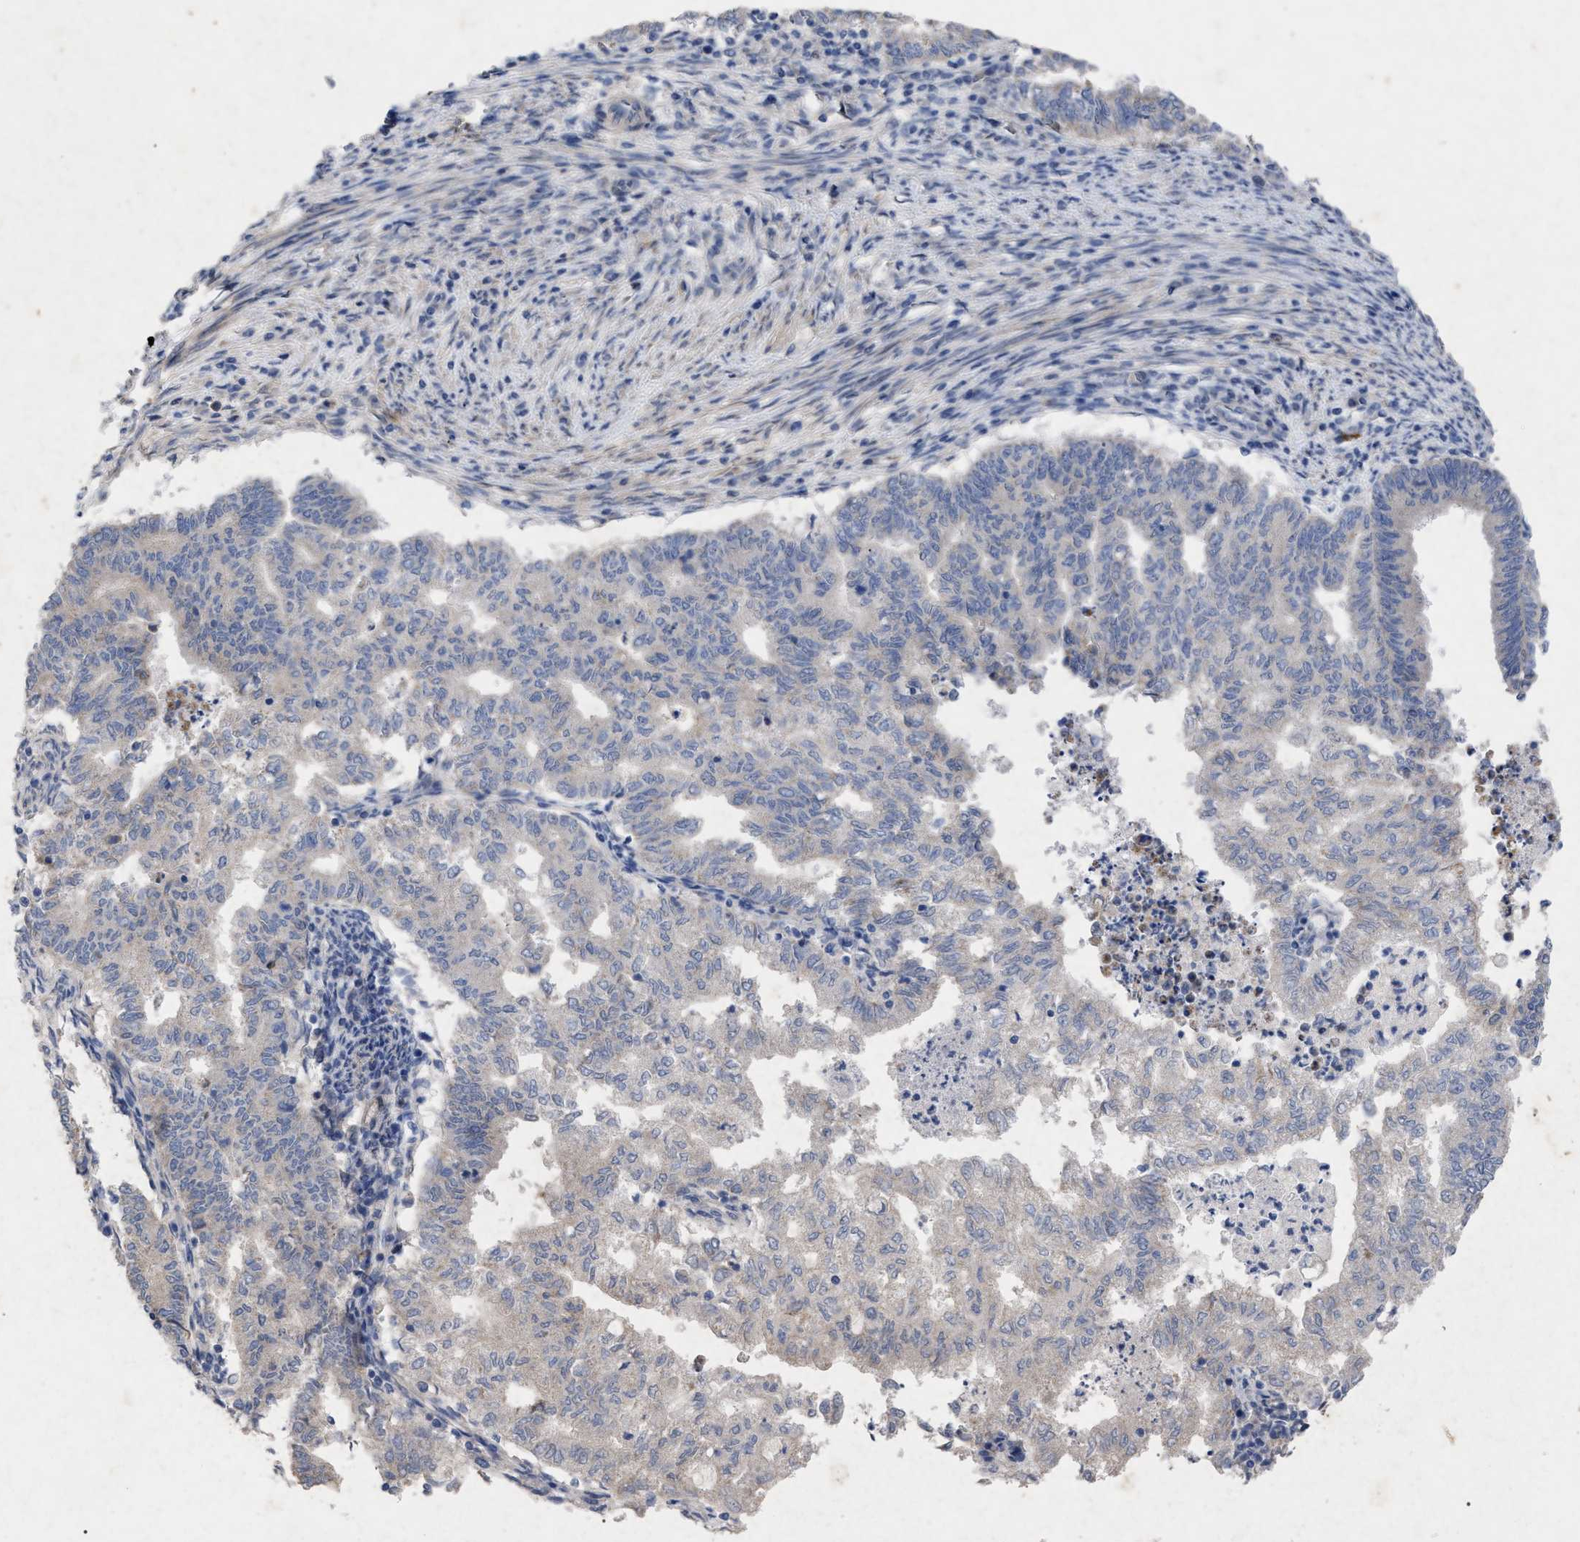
{"staining": {"intensity": "negative", "quantity": "none", "location": "none"}, "tissue": "endometrial cancer", "cell_type": "Tumor cells", "image_type": "cancer", "snomed": [{"axis": "morphology", "description": "Polyp, NOS"}, {"axis": "morphology", "description": "Adenocarcinoma, NOS"}, {"axis": "morphology", "description": "Adenoma, NOS"}, {"axis": "topography", "description": "Endometrium"}], "caption": "Human endometrial adenocarcinoma stained for a protein using immunohistochemistry displays no positivity in tumor cells.", "gene": "VIP", "patient": {"sex": "female", "age": 79}}